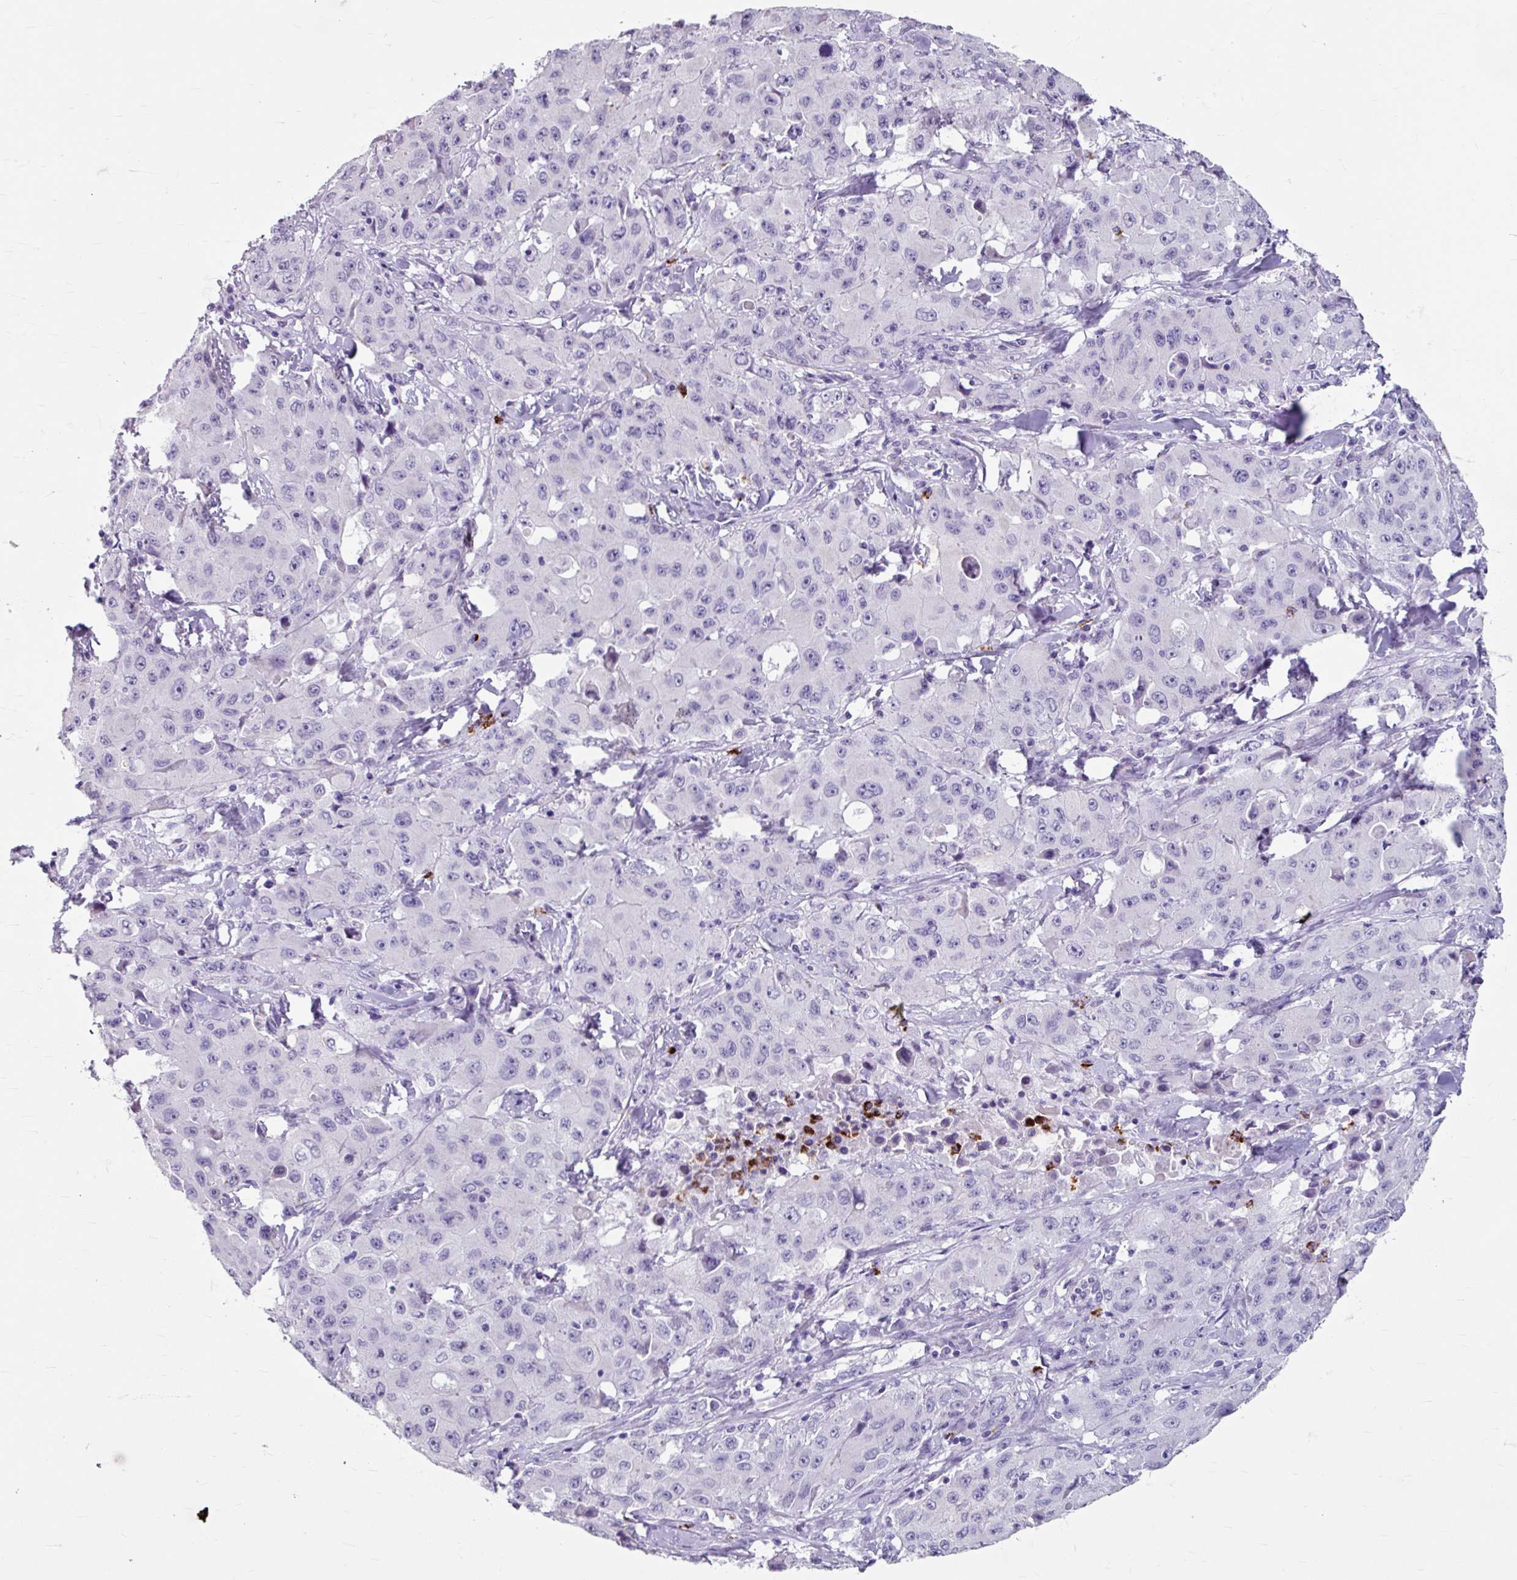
{"staining": {"intensity": "negative", "quantity": "none", "location": "none"}, "tissue": "lung cancer", "cell_type": "Tumor cells", "image_type": "cancer", "snomed": [{"axis": "morphology", "description": "Squamous cell carcinoma, NOS"}, {"axis": "topography", "description": "Lung"}], "caption": "Immunohistochemical staining of lung cancer shows no significant staining in tumor cells.", "gene": "ANKRD1", "patient": {"sex": "male", "age": 63}}